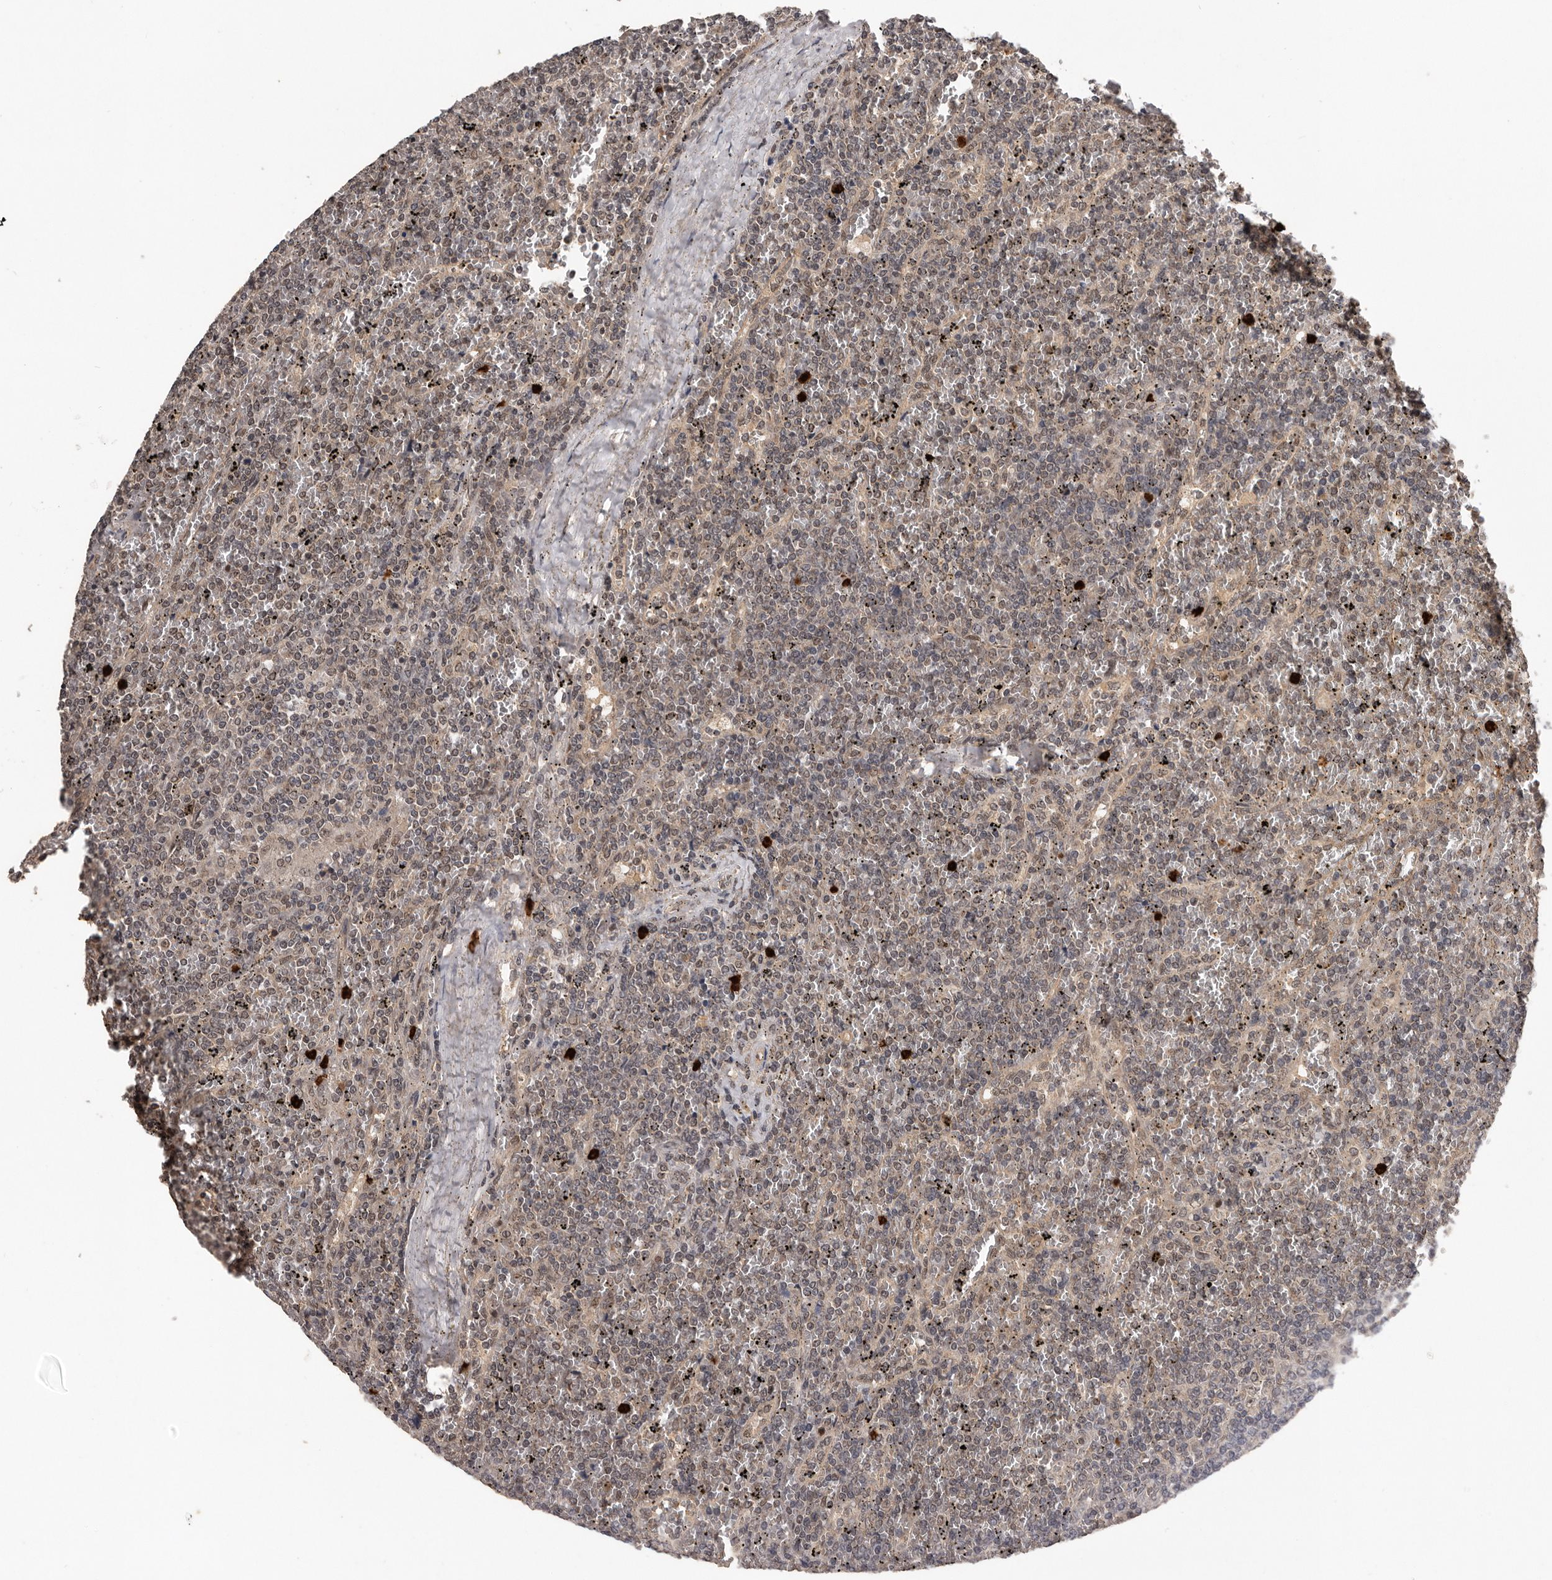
{"staining": {"intensity": "weak", "quantity": "<25%", "location": "nuclear"}, "tissue": "lymphoma", "cell_type": "Tumor cells", "image_type": "cancer", "snomed": [{"axis": "morphology", "description": "Malignant lymphoma, non-Hodgkin's type, Low grade"}, {"axis": "topography", "description": "Spleen"}], "caption": "Malignant lymphoma, non-Hodgkin's type (low-grade) was stained to show a protein in brown. There is no significant expression in tumor cells. (Immunohistochemistry, brightfield microscopy, high magnification).", "gene": "VPS37A", "patient": {"sex": "female", "age": 19}}